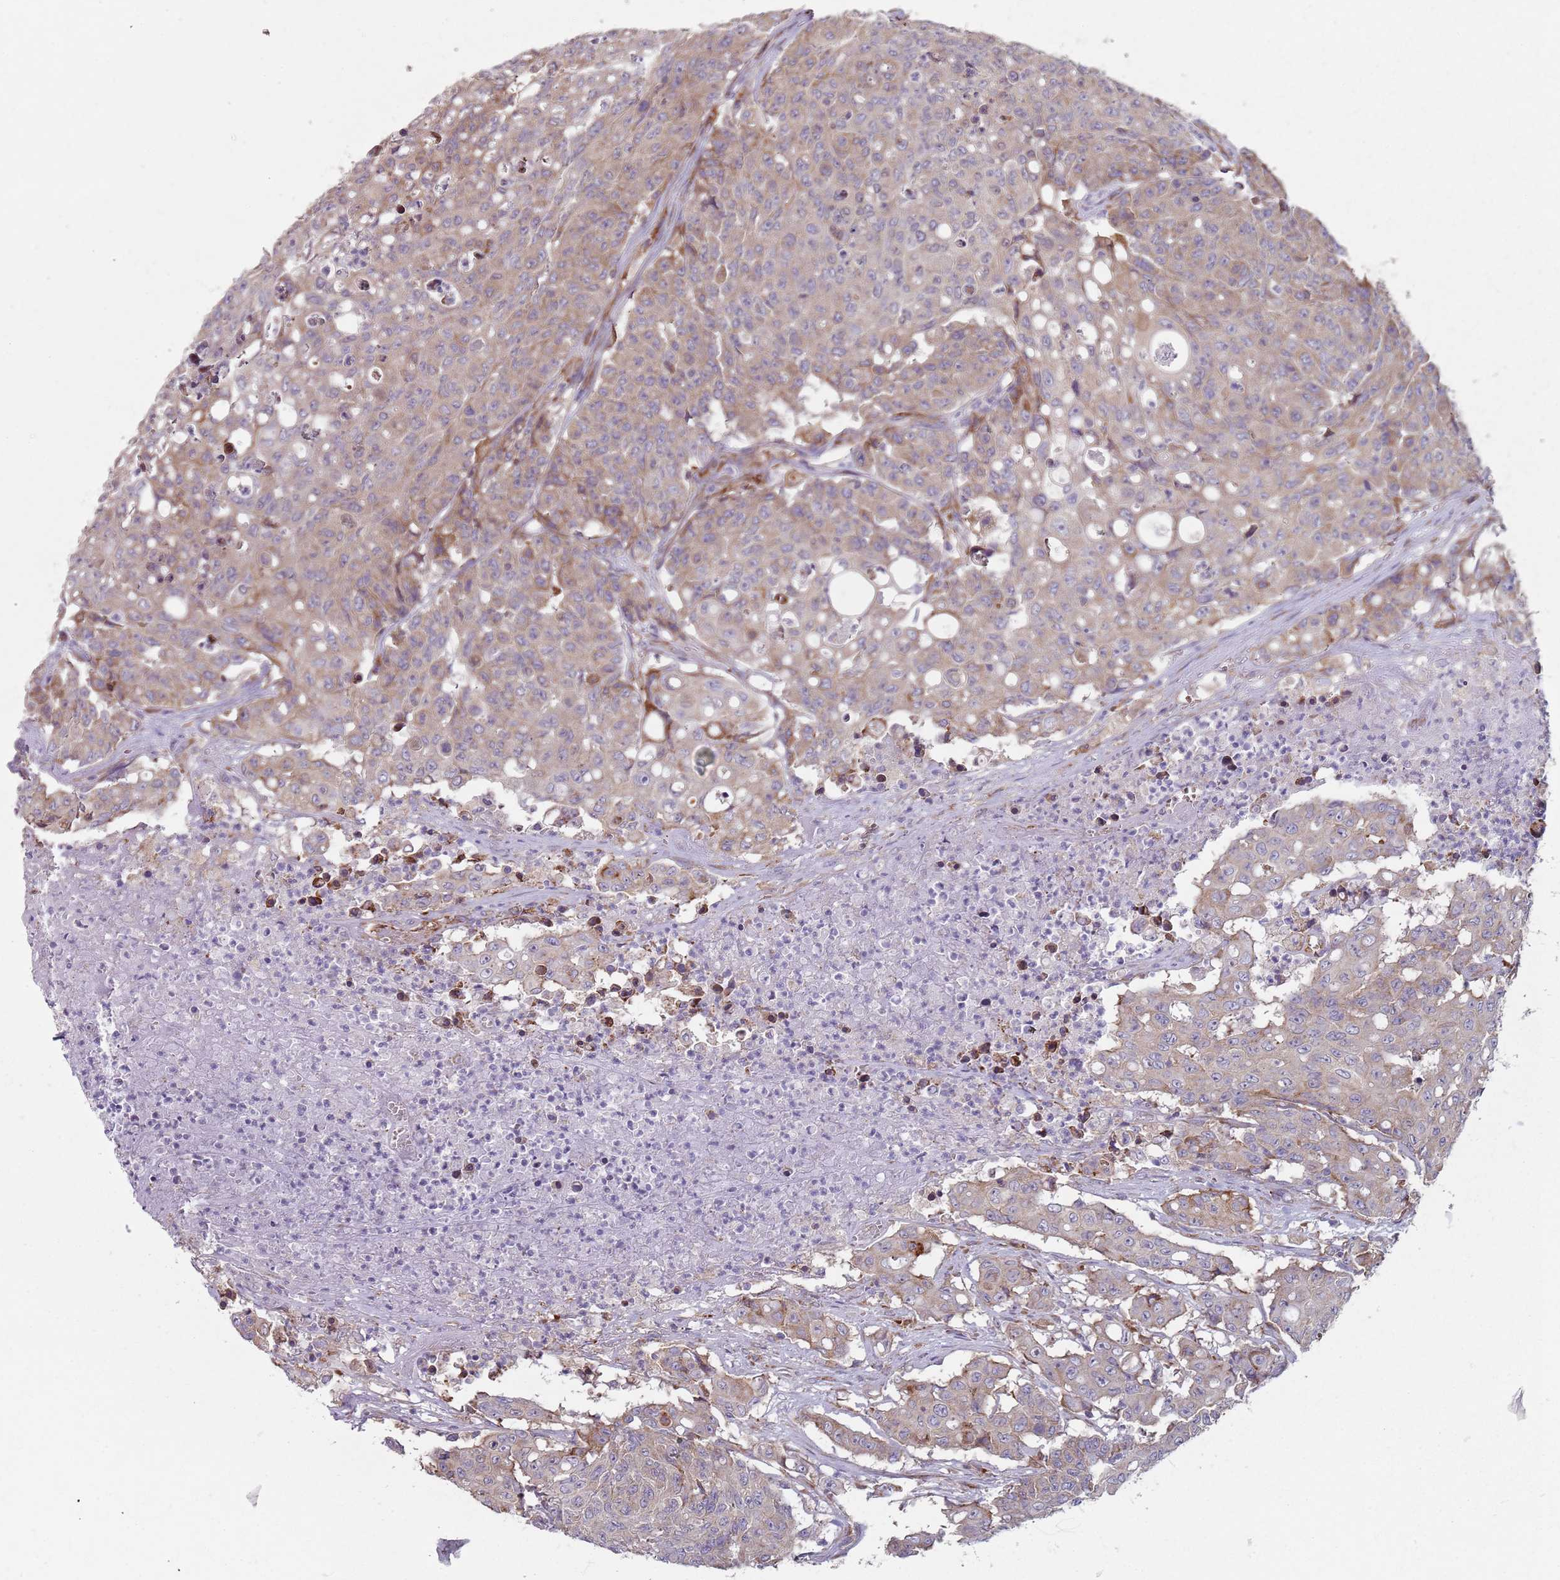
{"staining": {"intensity": "negative", "quantity": "none", "location": "none"}, "tissue": "colorectal cancer", "cell_type": "Tumor cells", "image_type": "cancer", "snomed": [{"axis": "morphology", "description": "Adenocarcinoma, NOS"}, {"axis": "topography", "description": "Colon"}], "caption": "The histopathology image shows no significant staining in tumor cells of colorectal cancer.", "gene": "SPATA2", "patient": {"sex": "male", "age": 51}}